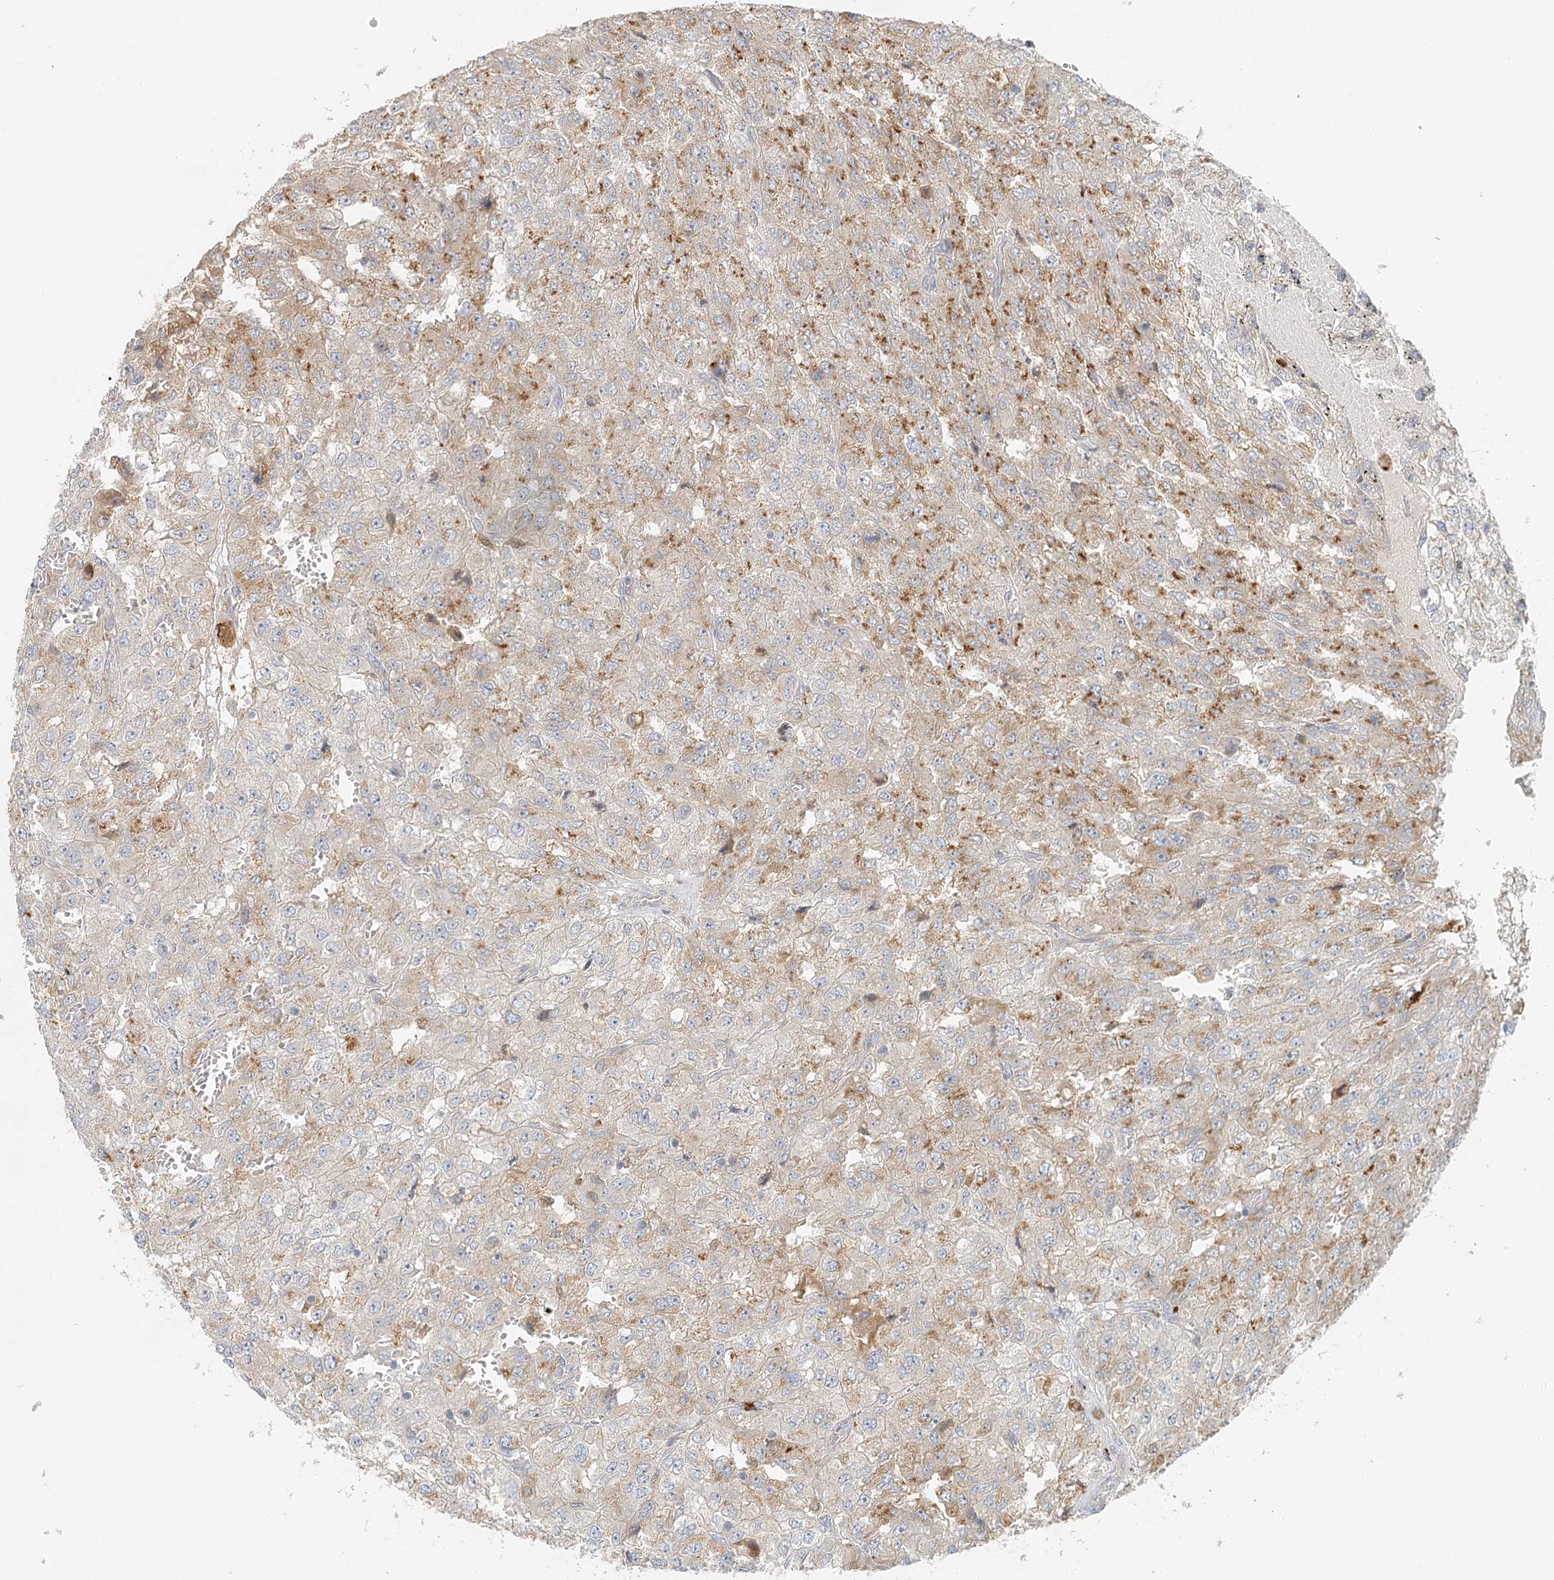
{"staining": {"intensity": "moderate", "quantity": "<25%", "location": "cytoplasmic/membranous"}, "tissue": "renal cancer", "cell_type": "Tumor cells", "image_type": "cancer", "snomed": [{"axis": "morphology", "description": "Adenocarcinoma, NOS"}, {"axis": "topography", "description": "Kidney"}], "caption": "Tumor cells show moderate cytoplasmic/membranous staining in about <25% of cells in renal cancer.", "gene": "VSIG1", "patient": {"sex": "female", "age": 54}}